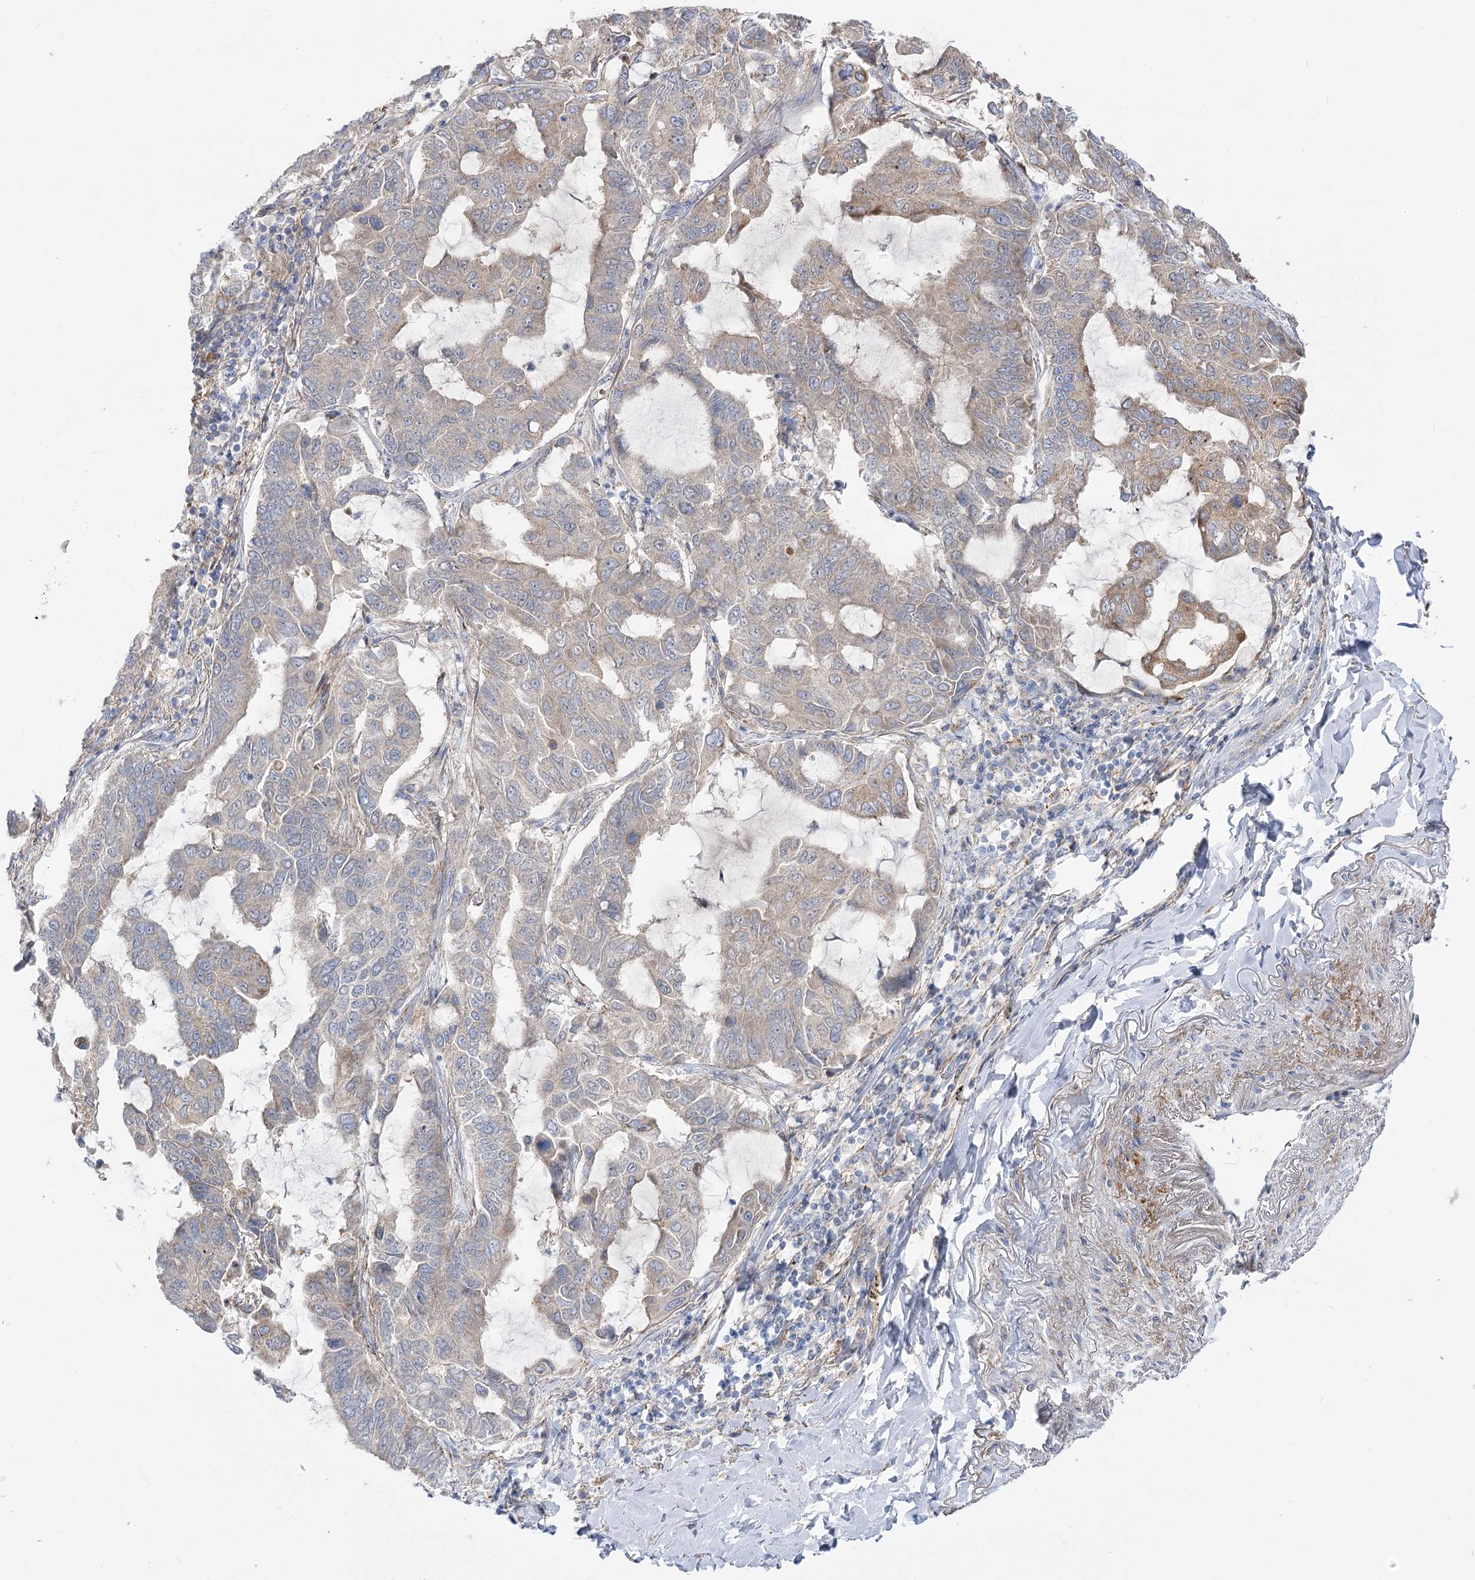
{"staining": {"intensity": "moderate", "quantity": "<25%", "location": "cytoplasmic/membranous"}, "tissue": "lung cancer", "cell_type": "Tumor cells", "image_type": "cancer", "snomed": [{"axis": "morphology", "description": "Adenocarcinoma, NOS"}, {"axis": "topography", "description": "Lung"}], "caption": "Protein staining of adenocarcinoma (lung) tissue exhibits moderate cytoplasmic/membranous expression in about <25% of tumor cells.", "gene": "SUOX", "patient": {"sex": "male", "age": 64}}